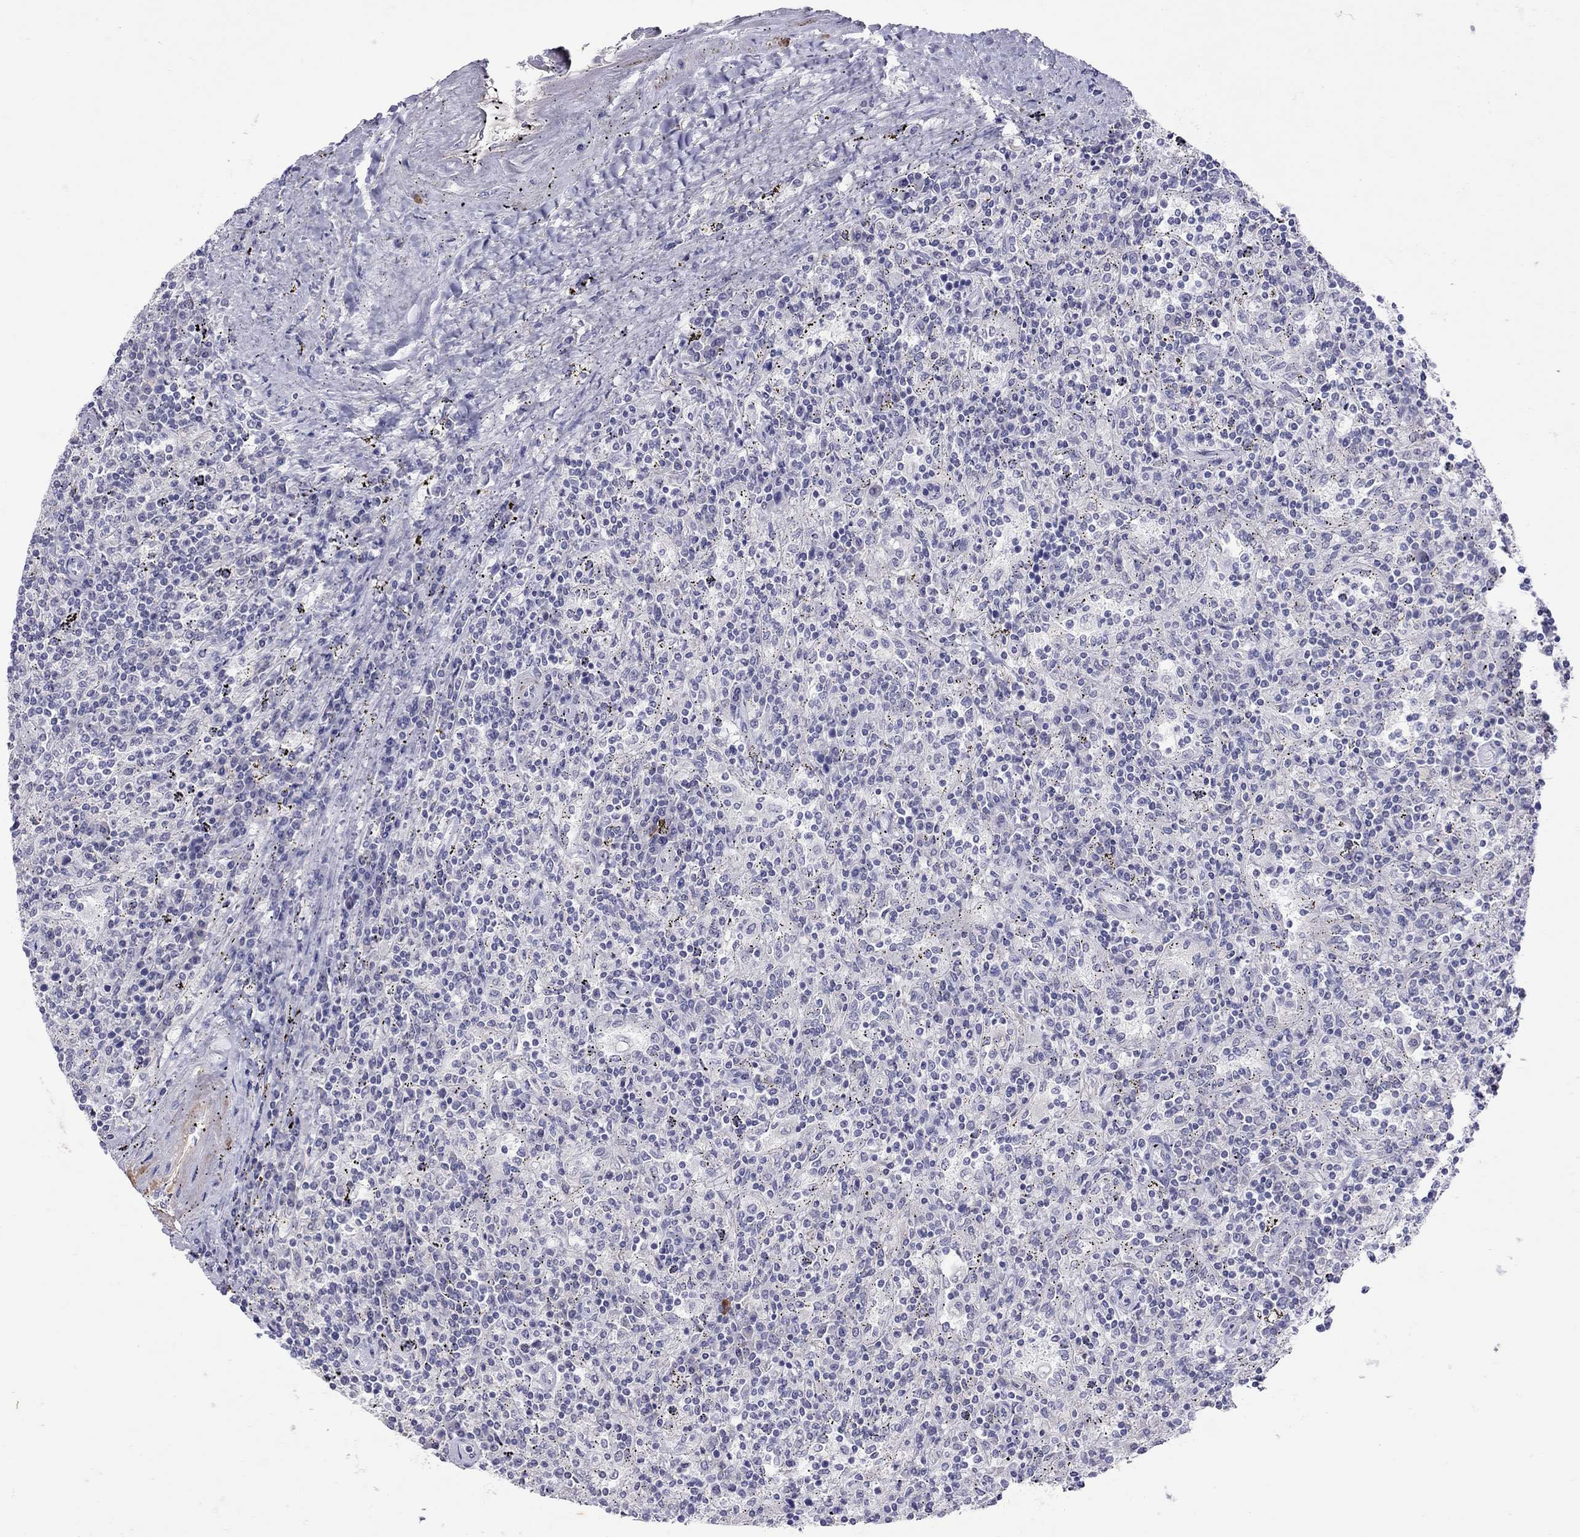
{"staining": {"intensity": "negative", "quantity": "none", "location": "none"}, "tissue": "lymphoma", "cell_type": "Tumor cells", "image_type": "cancer", "snomed": [{"axis": "morphology", "description": "Malignant lymphoma, non-Hodgkin's type, Low grade"}, {"axis": "topography", "description": "Lymph node"}], "caption": "Image shows no significant protein expression in tumor cells of malignant lymphoma, non-Hodgkin's type (low-grade).", "gene": "JHY", "patient": {"sex": "male", "age": 52}}